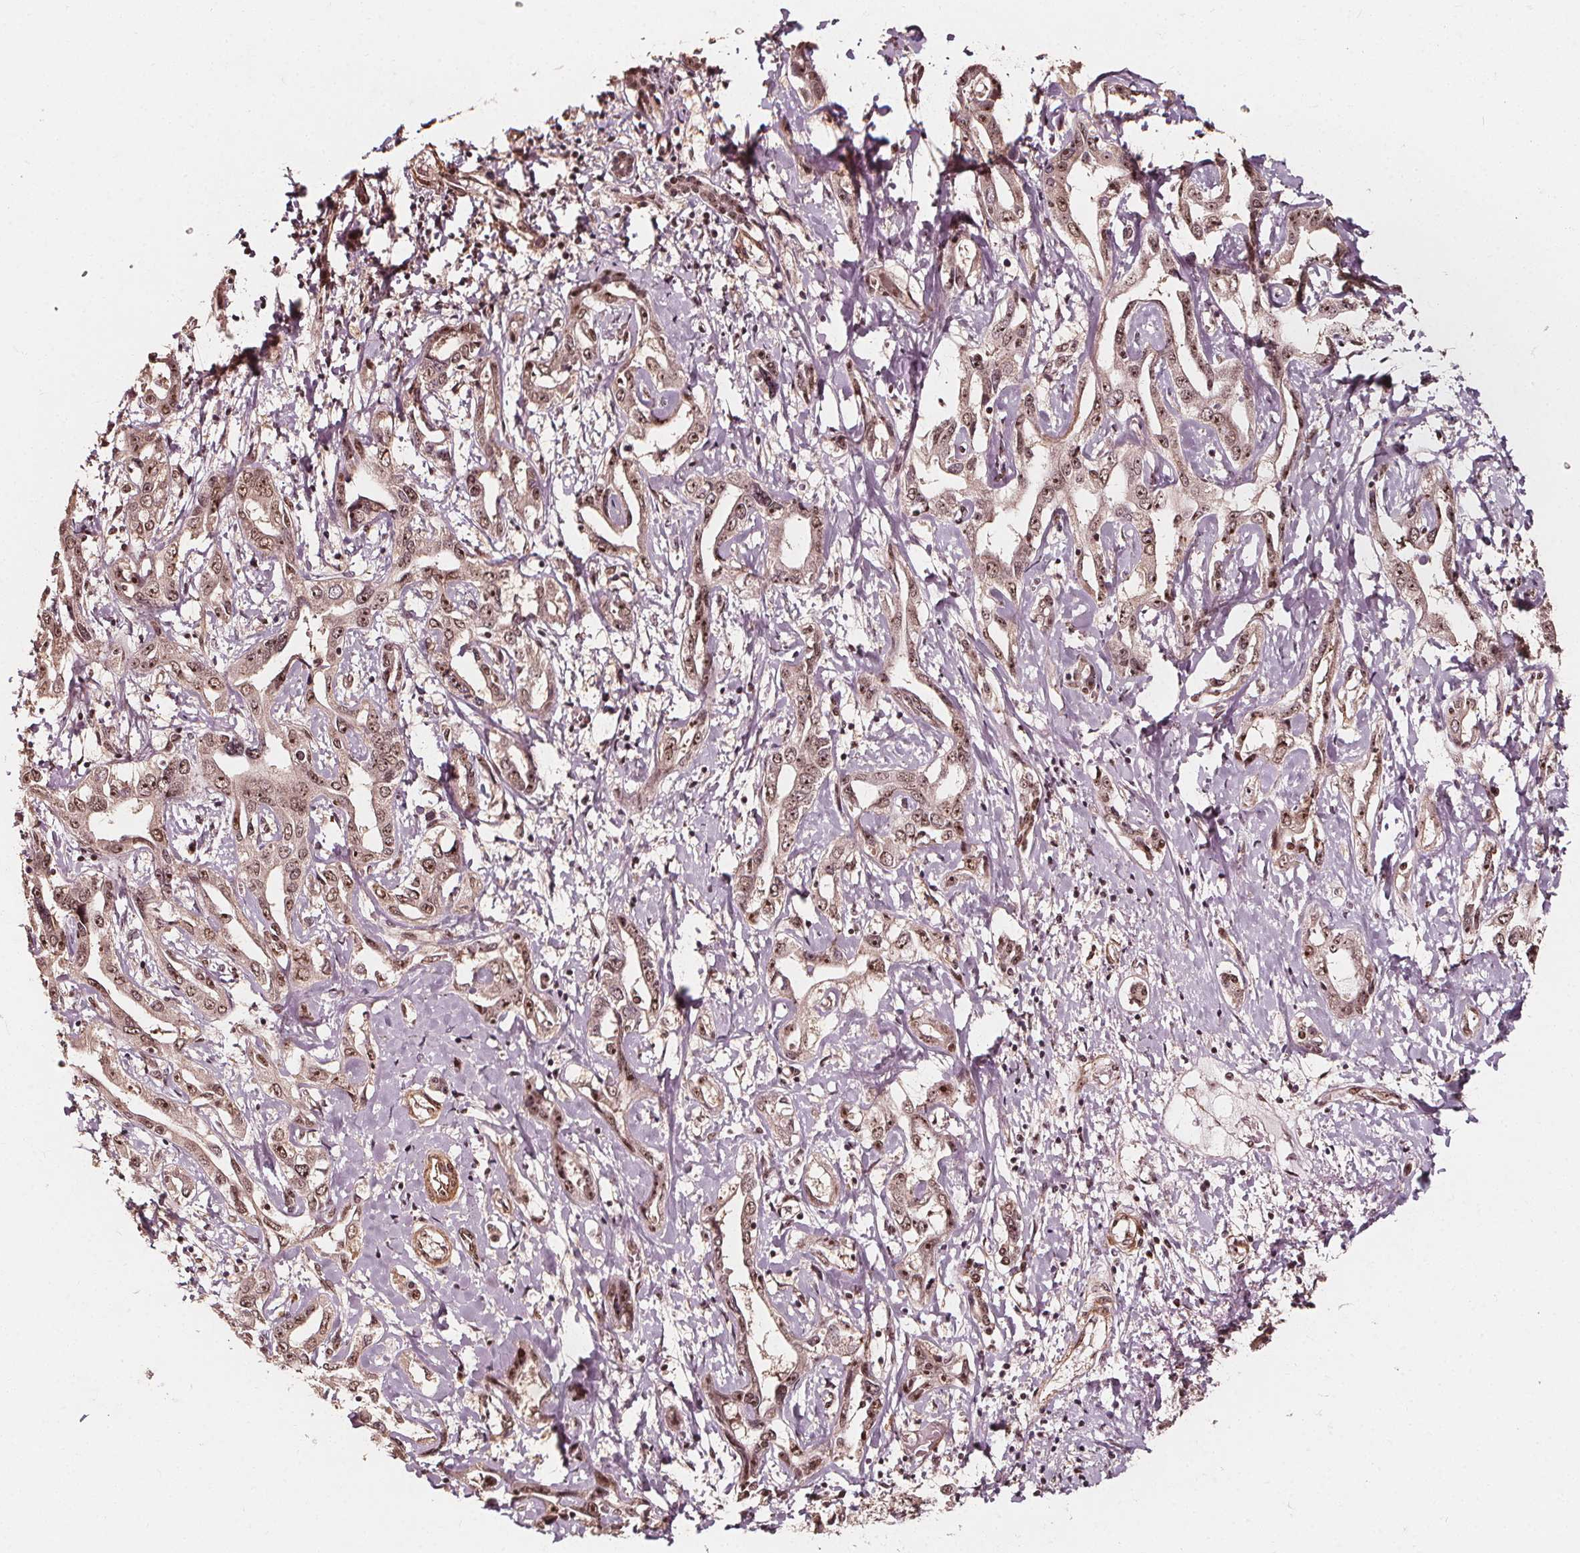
{"staining": {"intensity": "weak", "quantity": ">75%", "location": "cytoplasmic/membranous,nuclear"}, "tissue": "liver cancer", "cell_type": "Tumor cells", "image_type": "cancer", "snomed": [{"axis": "morphology", "description": "Cholangiocarcinoma"}, {"axis": "topography", "description": "Liver"}], "caption": "IHC (DAB) staining of human cholangiocarcinoma (liver) displays weak cytoplasmic/membranous and nuclear protein expression in about >75% of tumor cells.", "gene": "EXOSC9", "patient": {"sex": "male", "age": 59}}